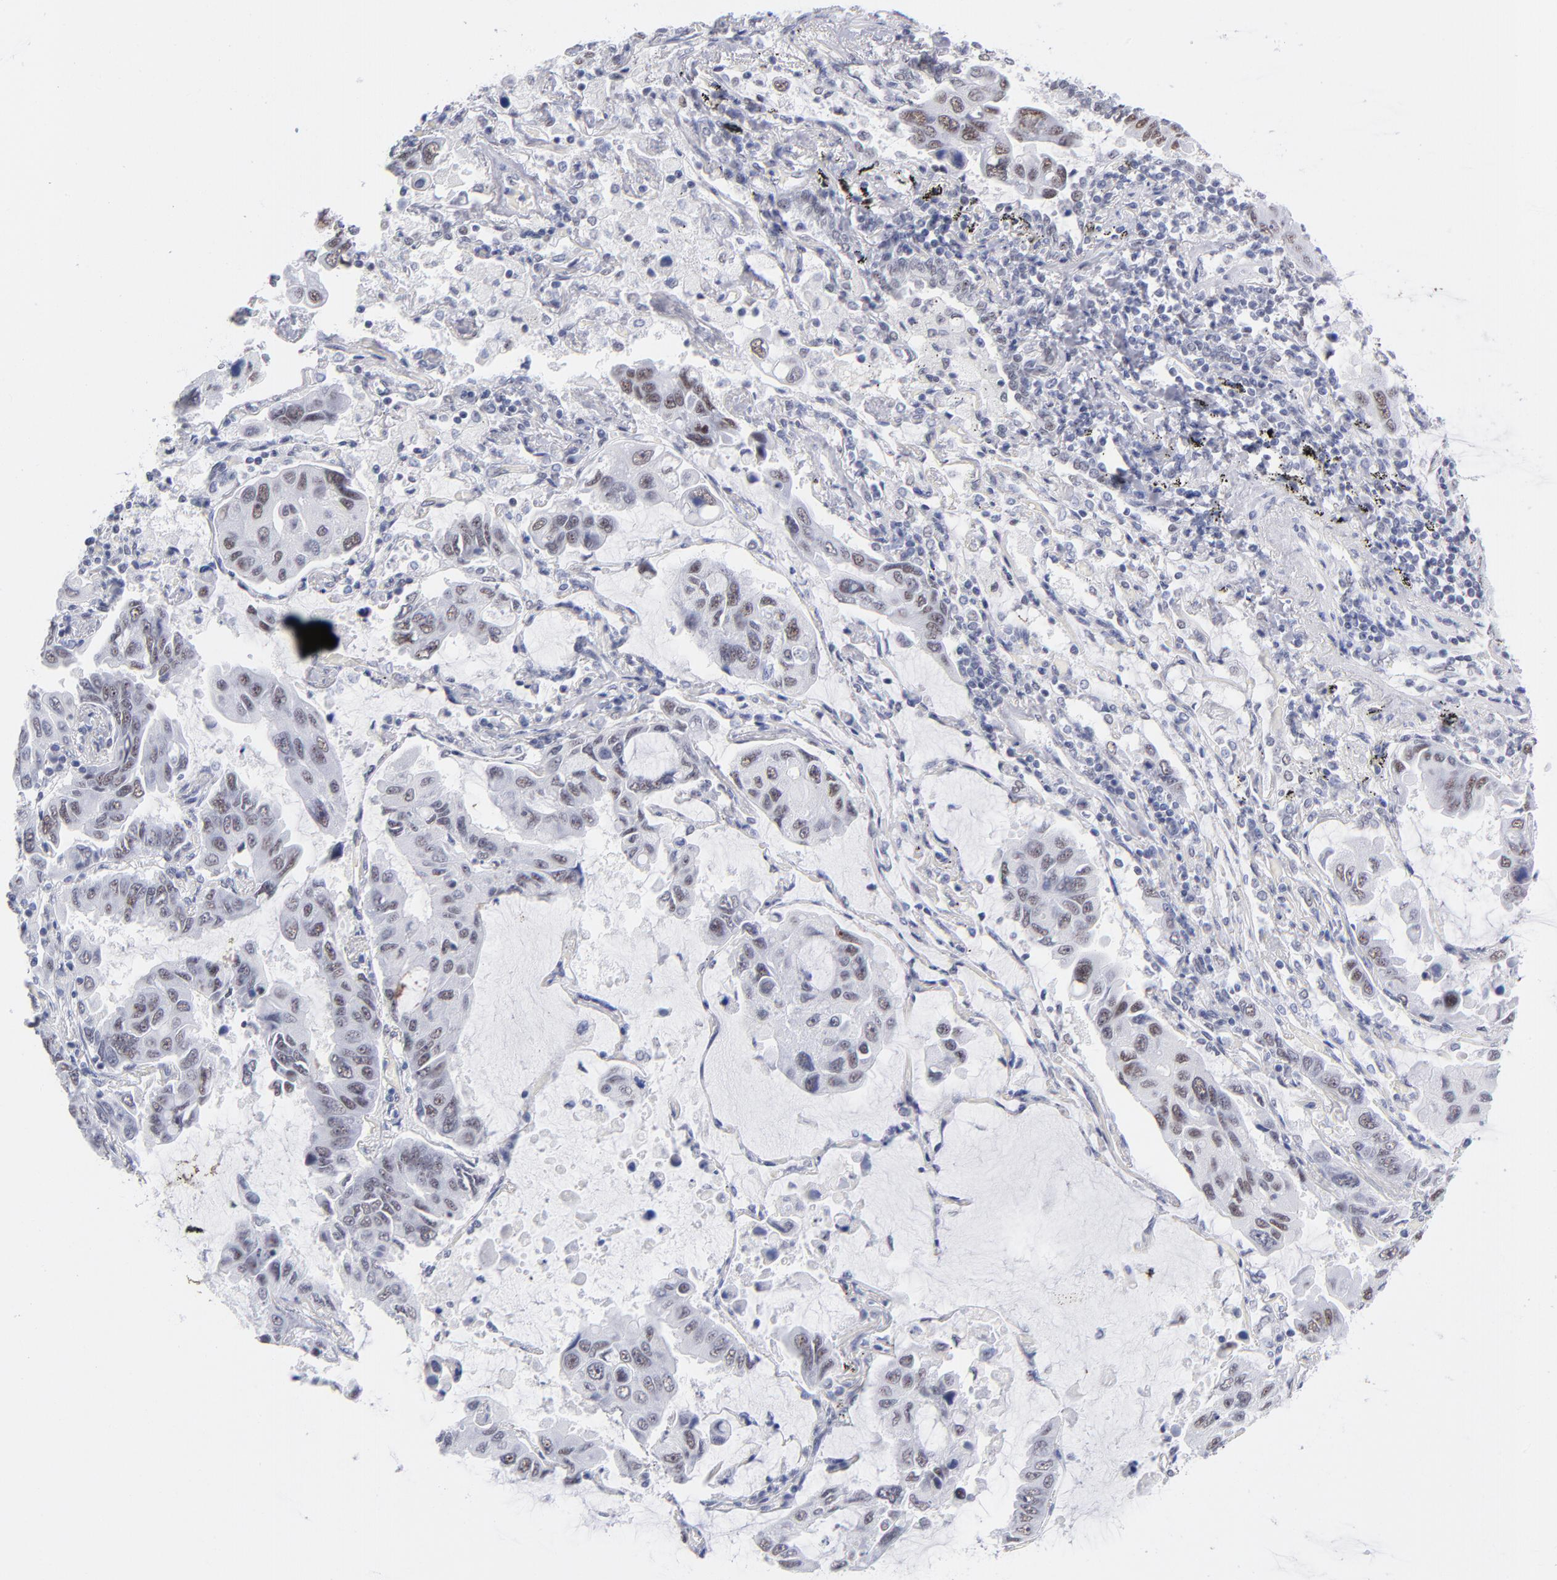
{"staining": {"intensity": "moderate", "quantity": "25%-75%", "location": "nuclear"}, "tissue": "lung cancer", "cell_type": "Tumor cells", "image_type": "cancer", "snomed": [{"axis": "morphology", "description": "Adenocarcinoma, NOS"}, {"axis": "topography", "description": "Lung"}], "caption": "Immunohistochemical staining of lung adenocarcinoma shows moderate nuclear protein expression in about 25%-75% of tumor cells.", "gene": "SNRPB", "patient": {"sex": "male", "age": 64}}